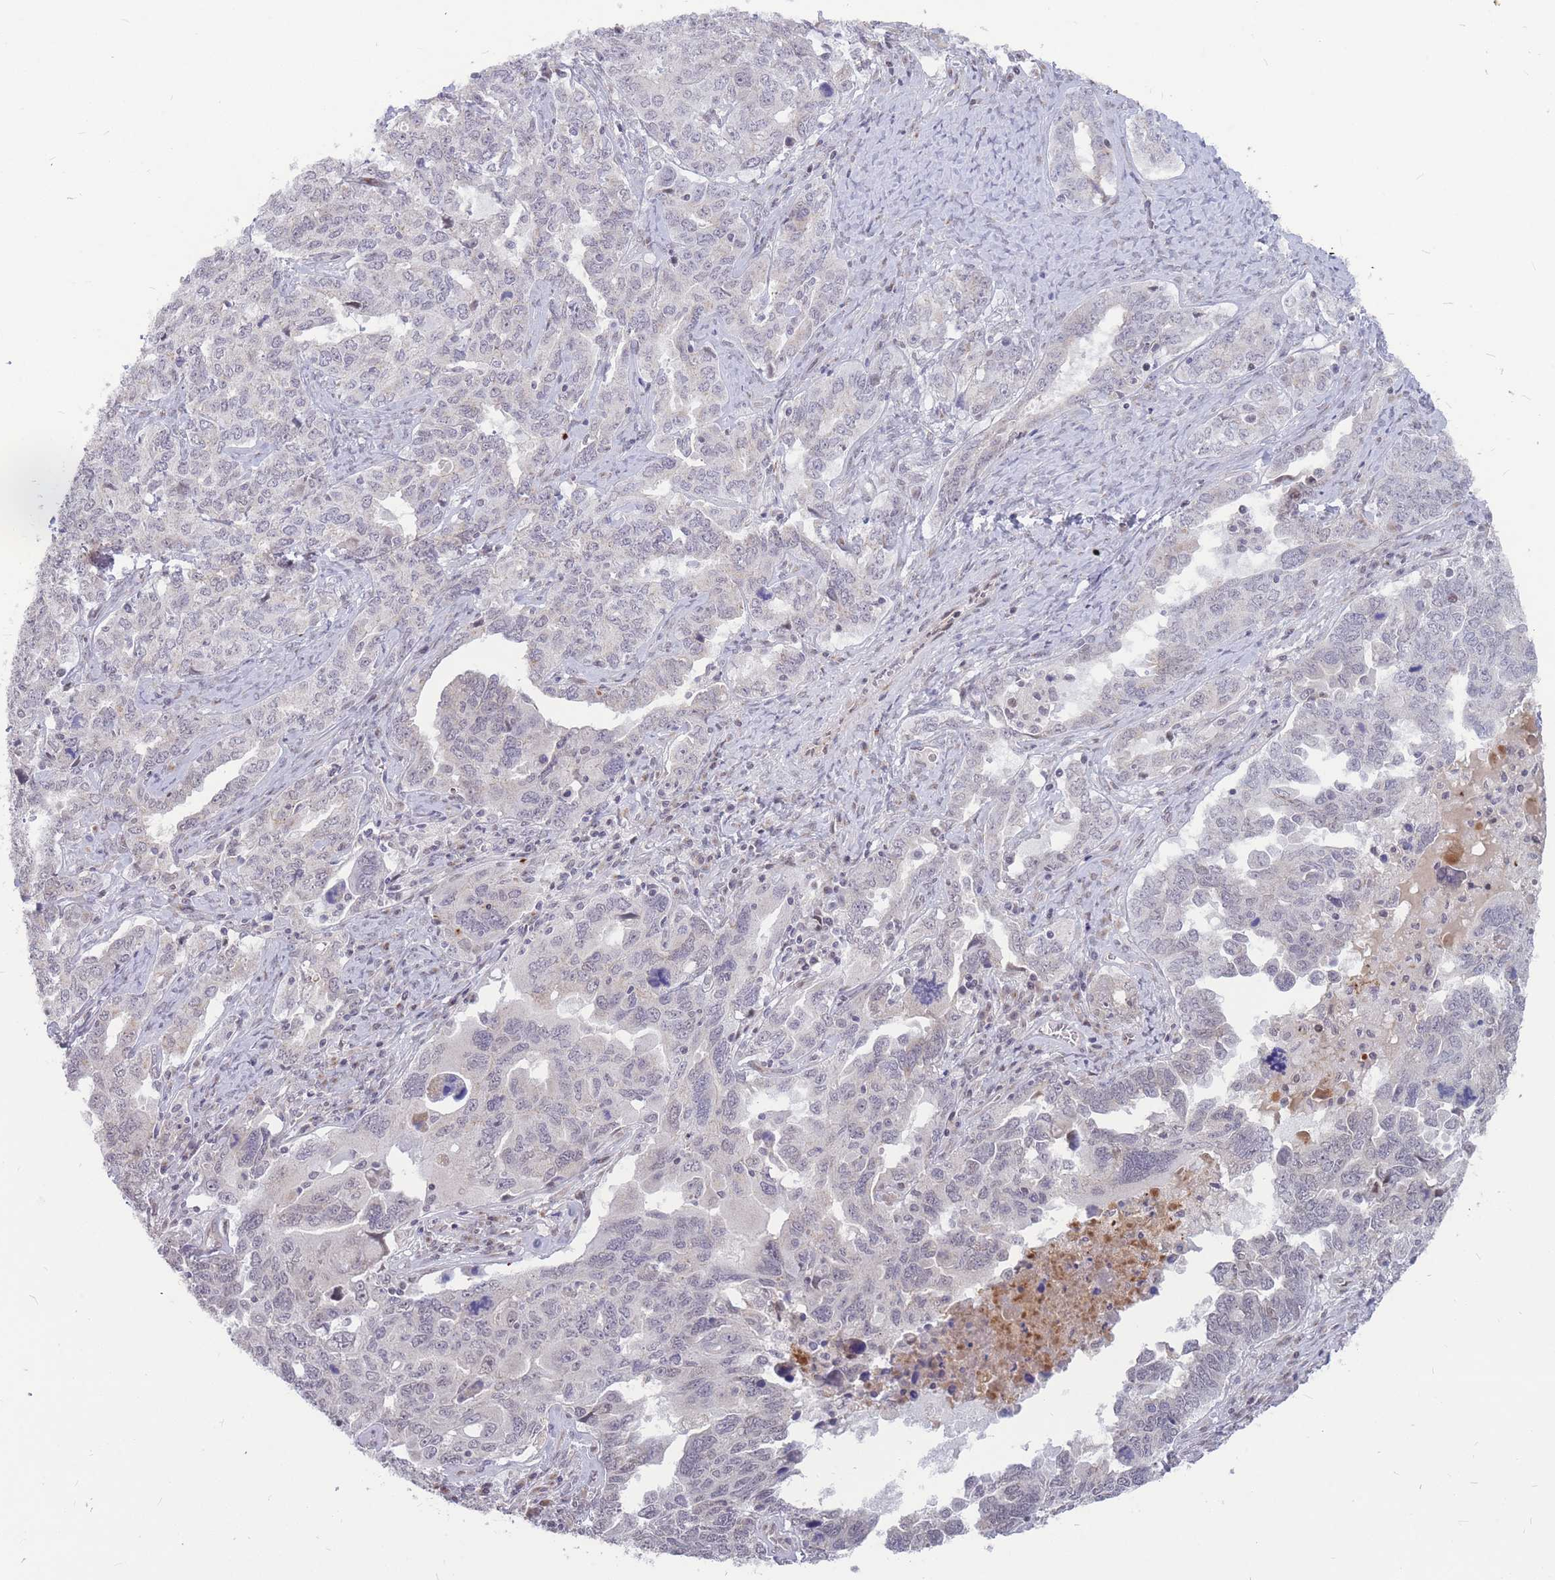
{"staining": {"intensity": "negative", "quantity": "none", "location": "none"}, "tissue": "ovarian cancer", "cell_type": "Tumor cells", "image_type": "cancer", "snomed": [{"axis": "morphology", "description": "Carcinoma, endometroid"}, {"axis": "topography", "description": "Ovary"}], "caption": "Immunohistochemistry (IHC) histopathology image of neoplastic tissue: ovarian cancer (endometroid carcinoma) stained with DAB shows no significant protein staining in tumor cells. (Brightfield microscopy of DAB immunohistochemistry at high magnification).", "gene": "ADD2", "patient": {"sex": "female", "age": 62}}